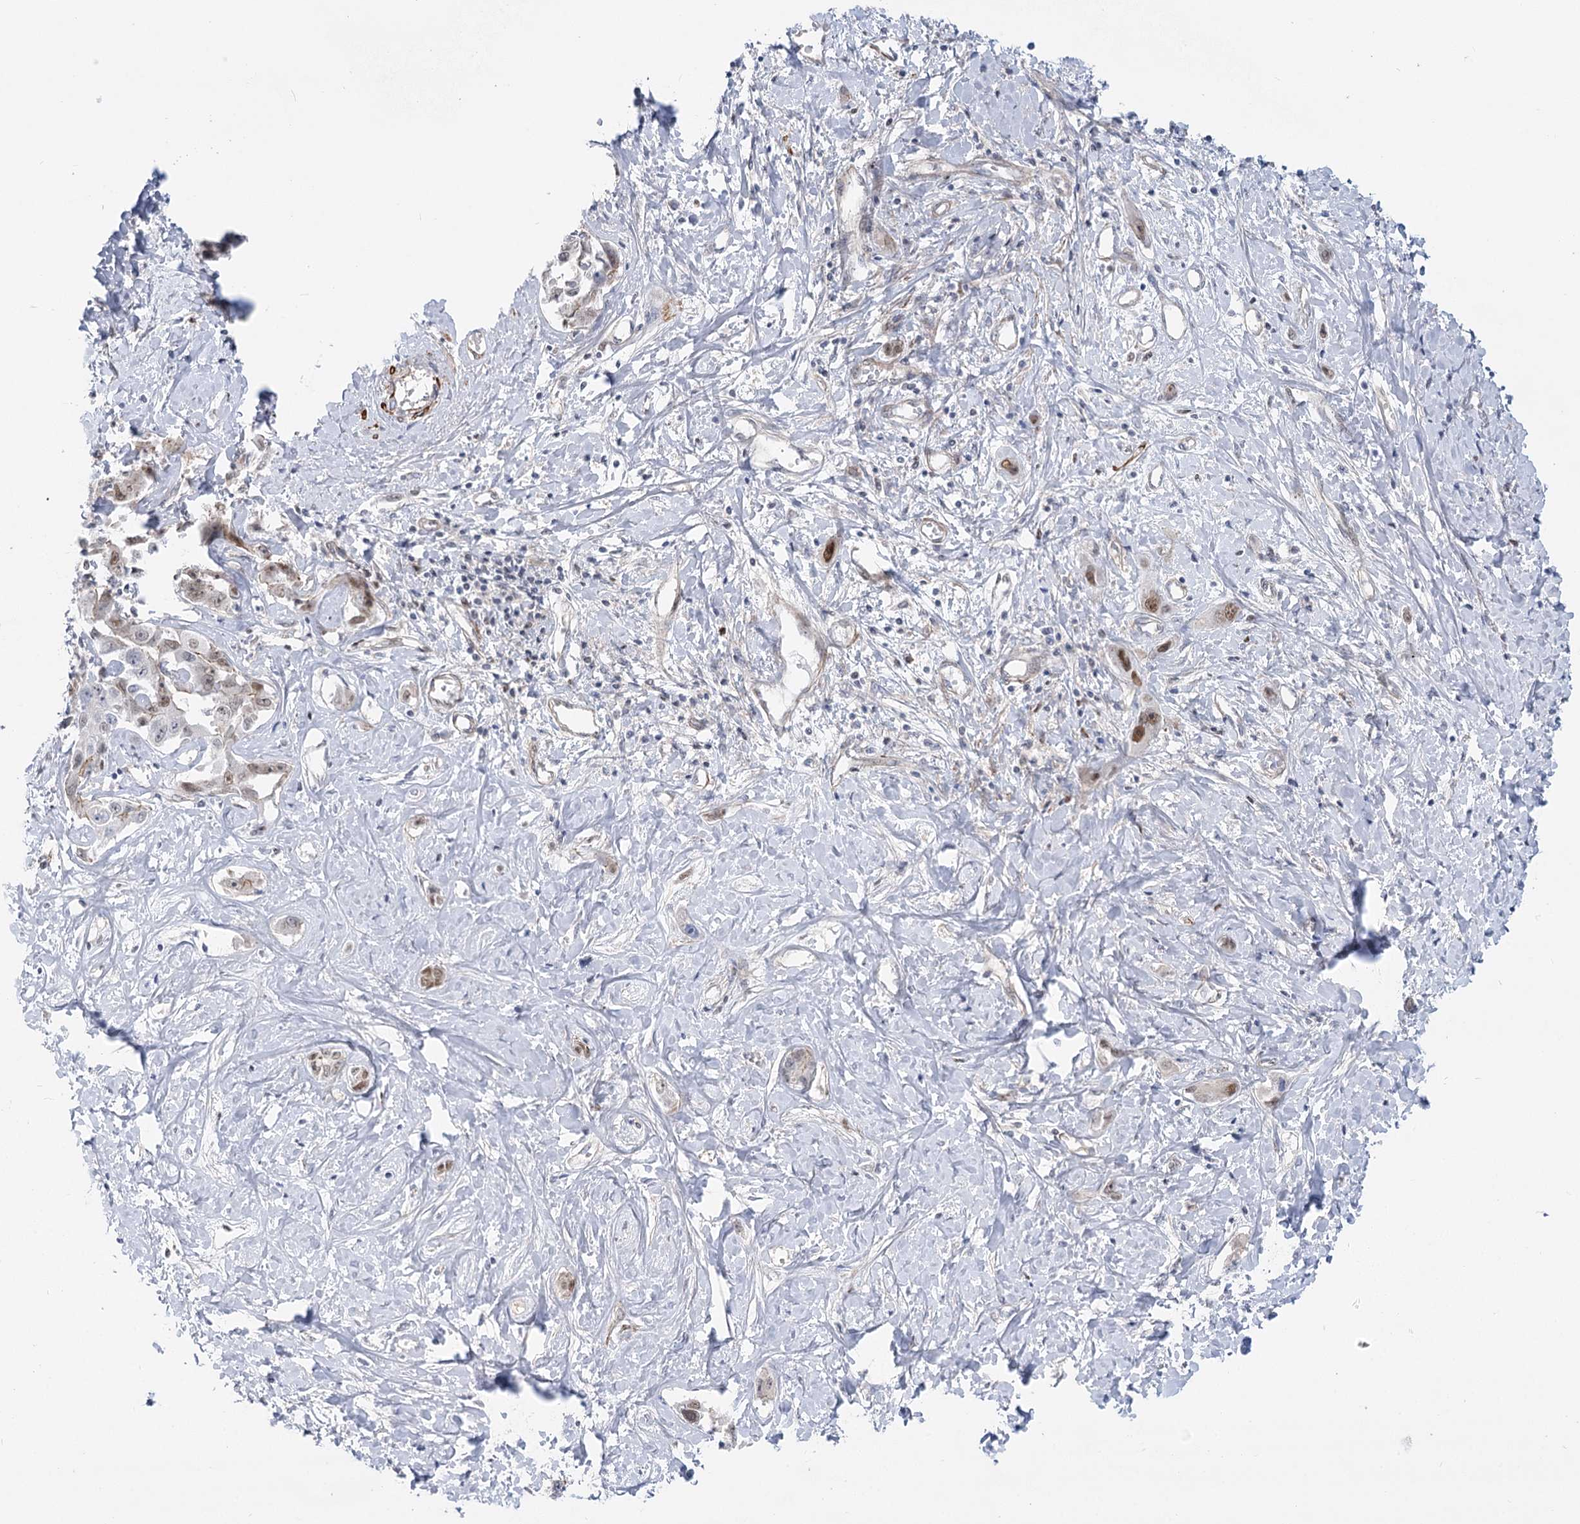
{"staining": {"intensity": "moderate", "quantity": "<25%", "location": "nuclear"}, "tissue": "liver cancer", "cell_type": "Tumor cells", "image_type": "cancer", "snomed": [{"axis": "morphology", "description": "Cholangiocarcinoma"}, {"axis": "topography", "description": "Liver"}], "caption": "A histopathology image of human cholangiocarcinoma (liver) stained for a protein displays moderate nuclear brown staining in tumor cells.", "gene": "ARSI", "patient": {"sex": "male", "age": 59}}